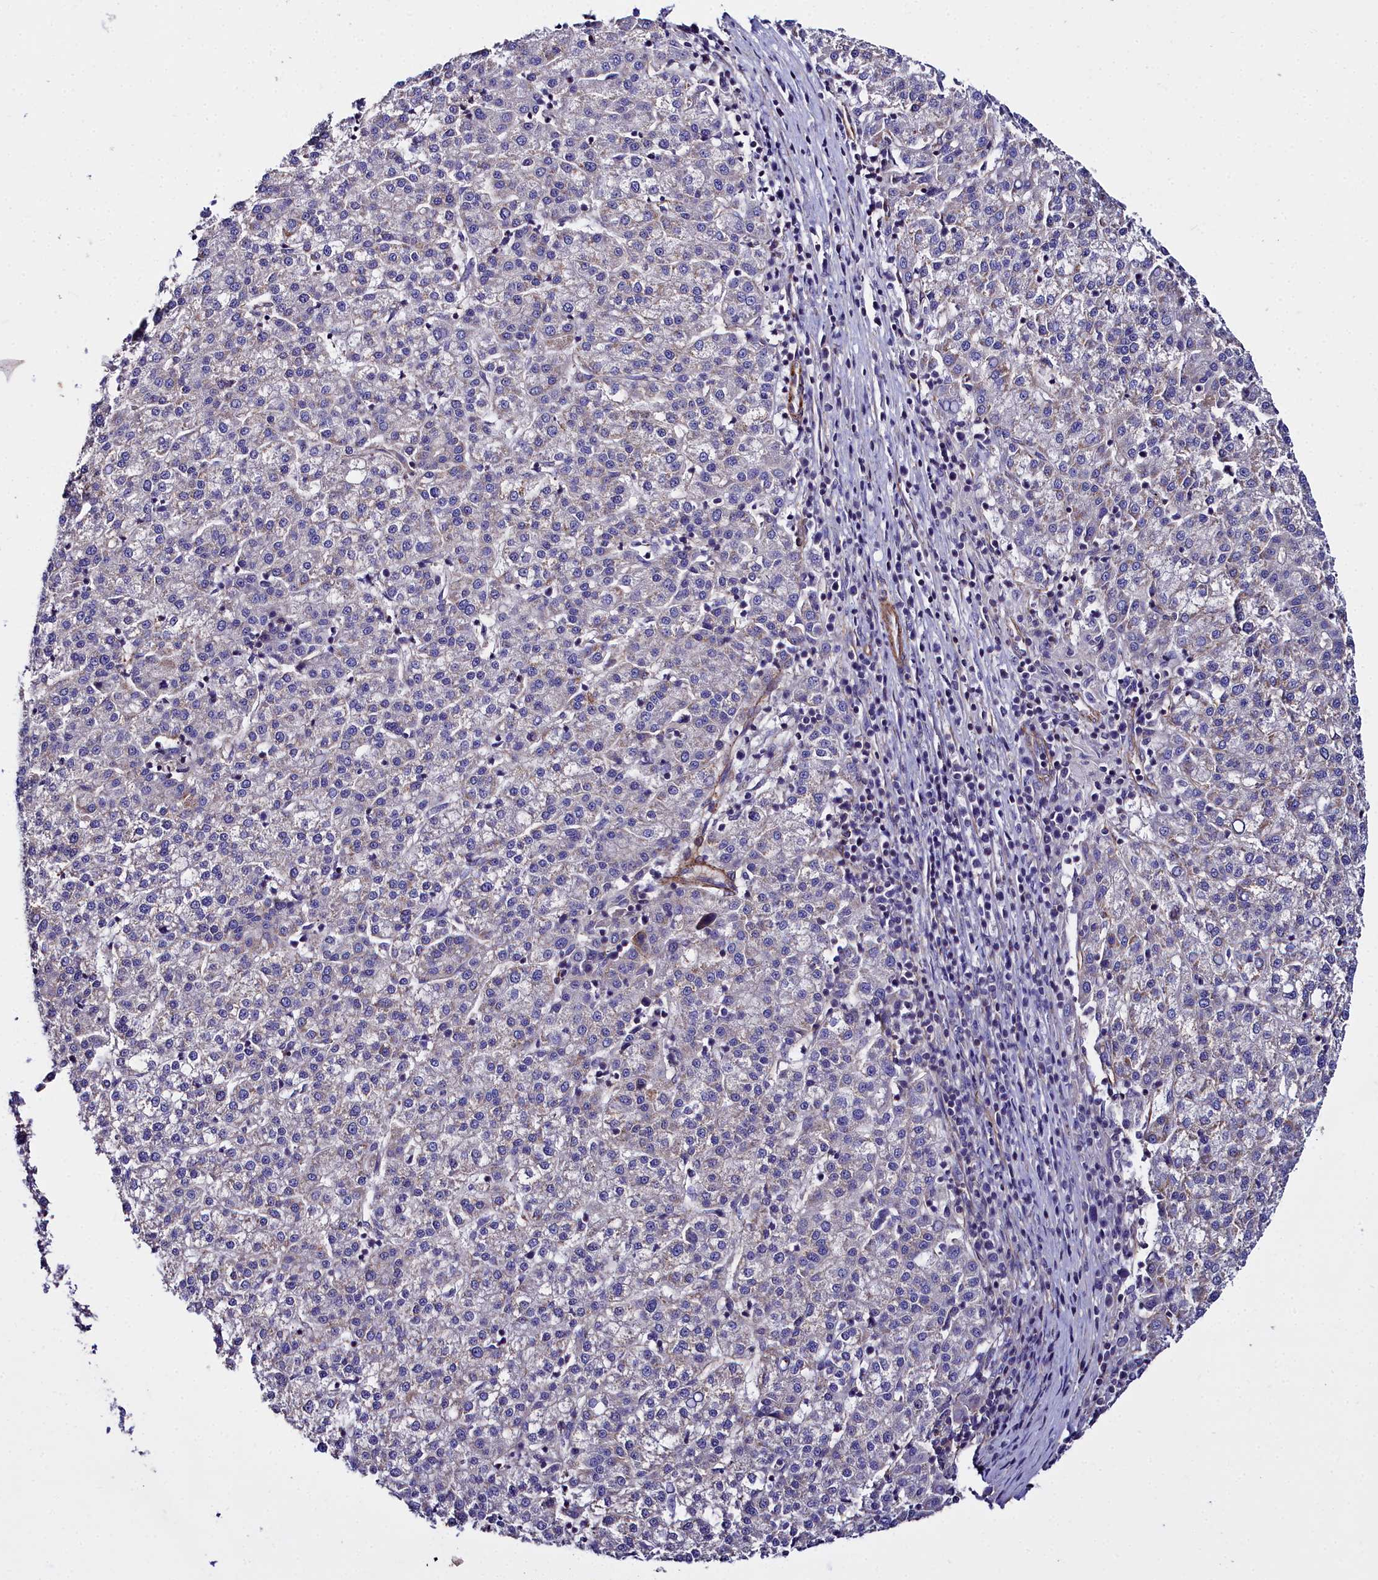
{"staining": {"intensity": "weak", "quantity": "<25%", "location": "cytoplasmic/membranous"}, "tissue": "liver cancer", "cell_type": "Tumor cells", "image_type": "cancer", "snomed": [{"axis": "morphology", "description": "Carcinoma, Hepatocellular, NOS"}, {"axis": "topography", "description": "Liver"}], "caption": "Immunohistochemistry micrograph of human liver cancer (hepatocellular carcinoma) stained for a protein (brown), which shows no staining in tumor cells. (DAB immunohistochemistry (IHC), high magnification).", "gene": "FADS3", "patient": {"sex": "female", "age": 58}}